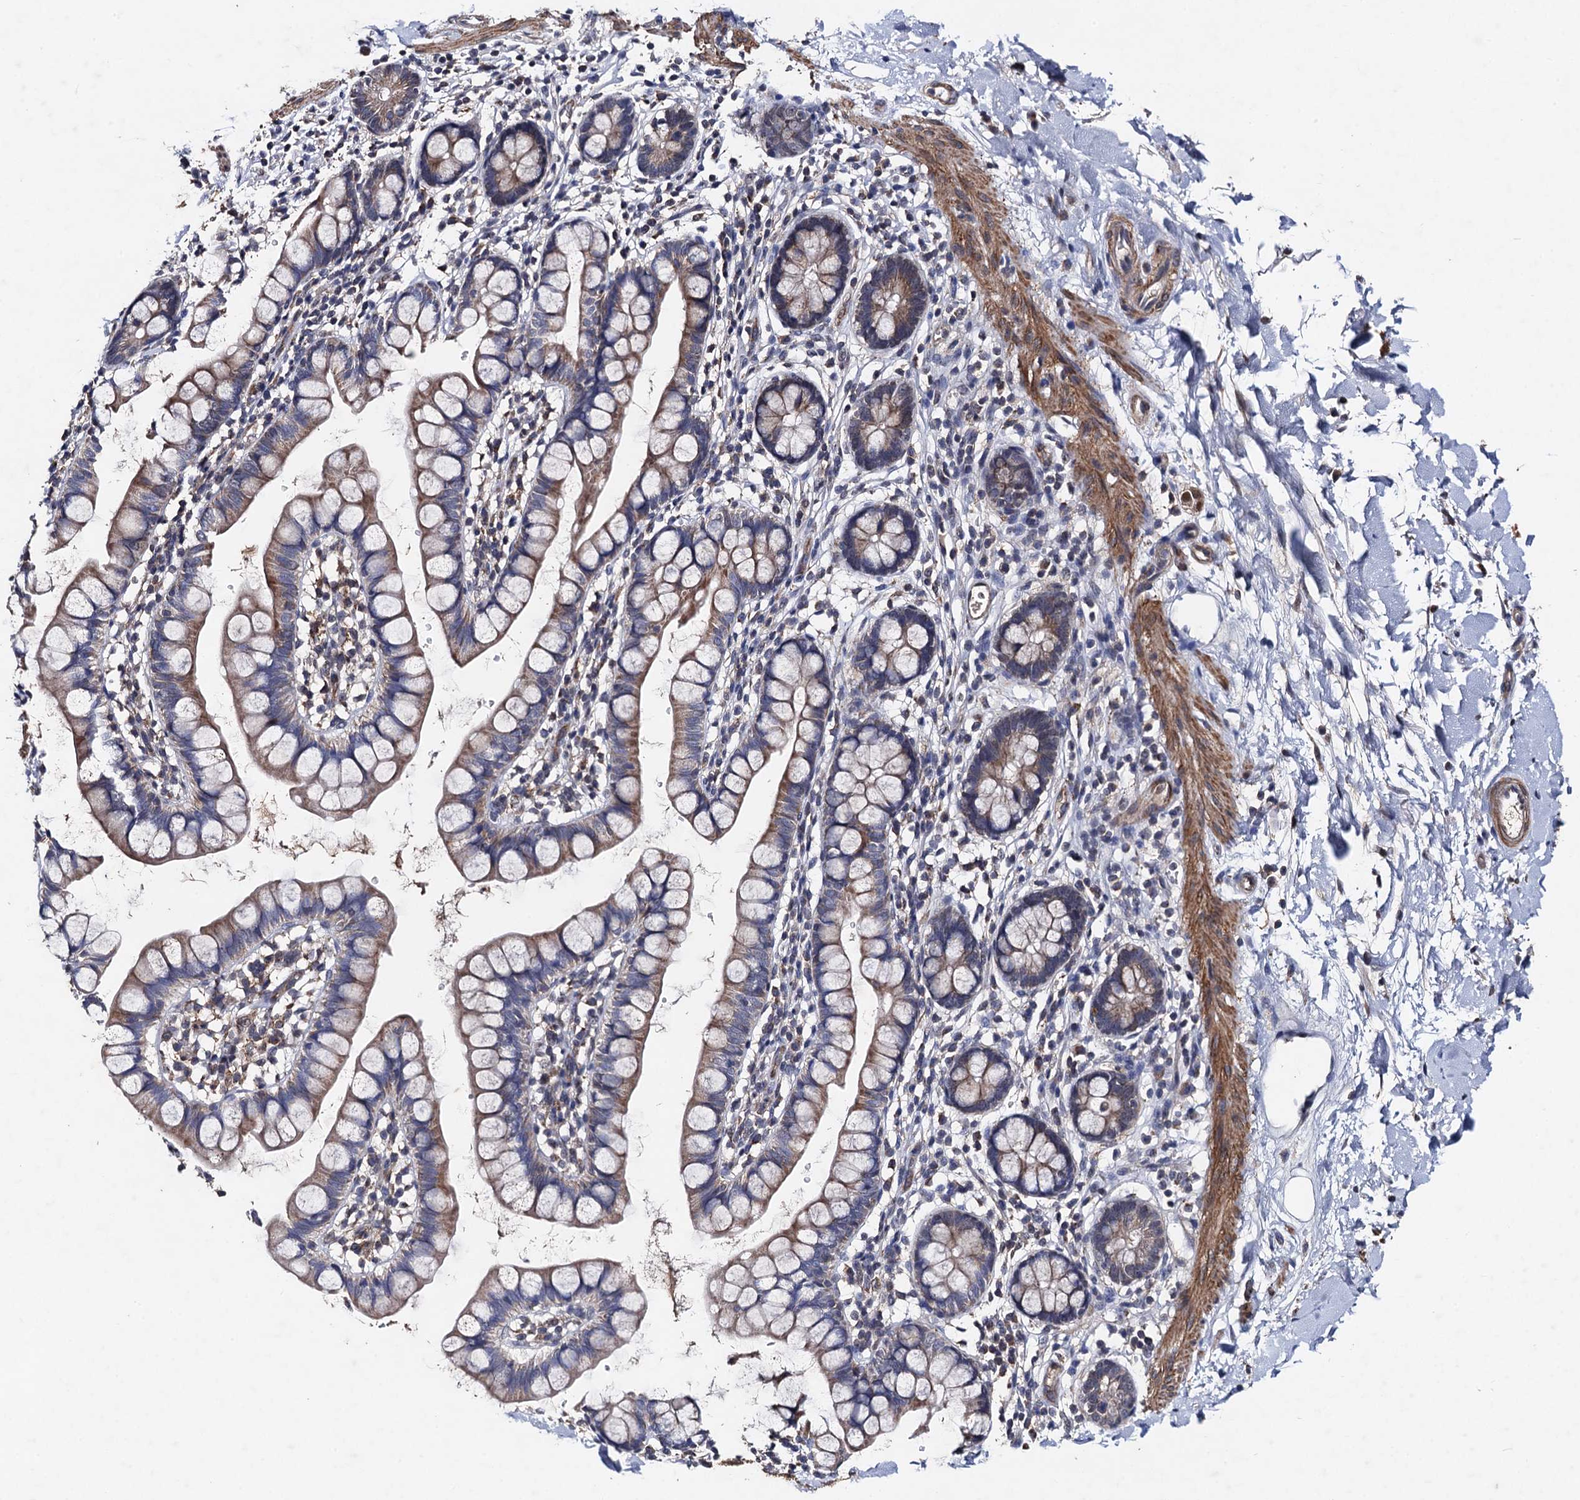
{"staining": {"intensity": "moderate", "quantity": ">75%", "location": "cytoplasmic/membranous"}, "tissue": "smooth muscle", "cell_type": "Smooth muscle cells", "image_type": "normal", "snomed": [{"axis": "morphology", "description": "Normal tissue, NOS"}, {"axis": "topography", "description": "Smooth muscle"}, {"axis": "topography", "description": "Small intestine"}], "caption": "An IHC photomicrograph of normal tissue is shown. Protein staining in brown shows moderate cytoplasmic/membranous positivity in smooth muscle within smooth muscle cells.", "gene": "PPTC7", "patient": {"sex": "female", "age": 84}}